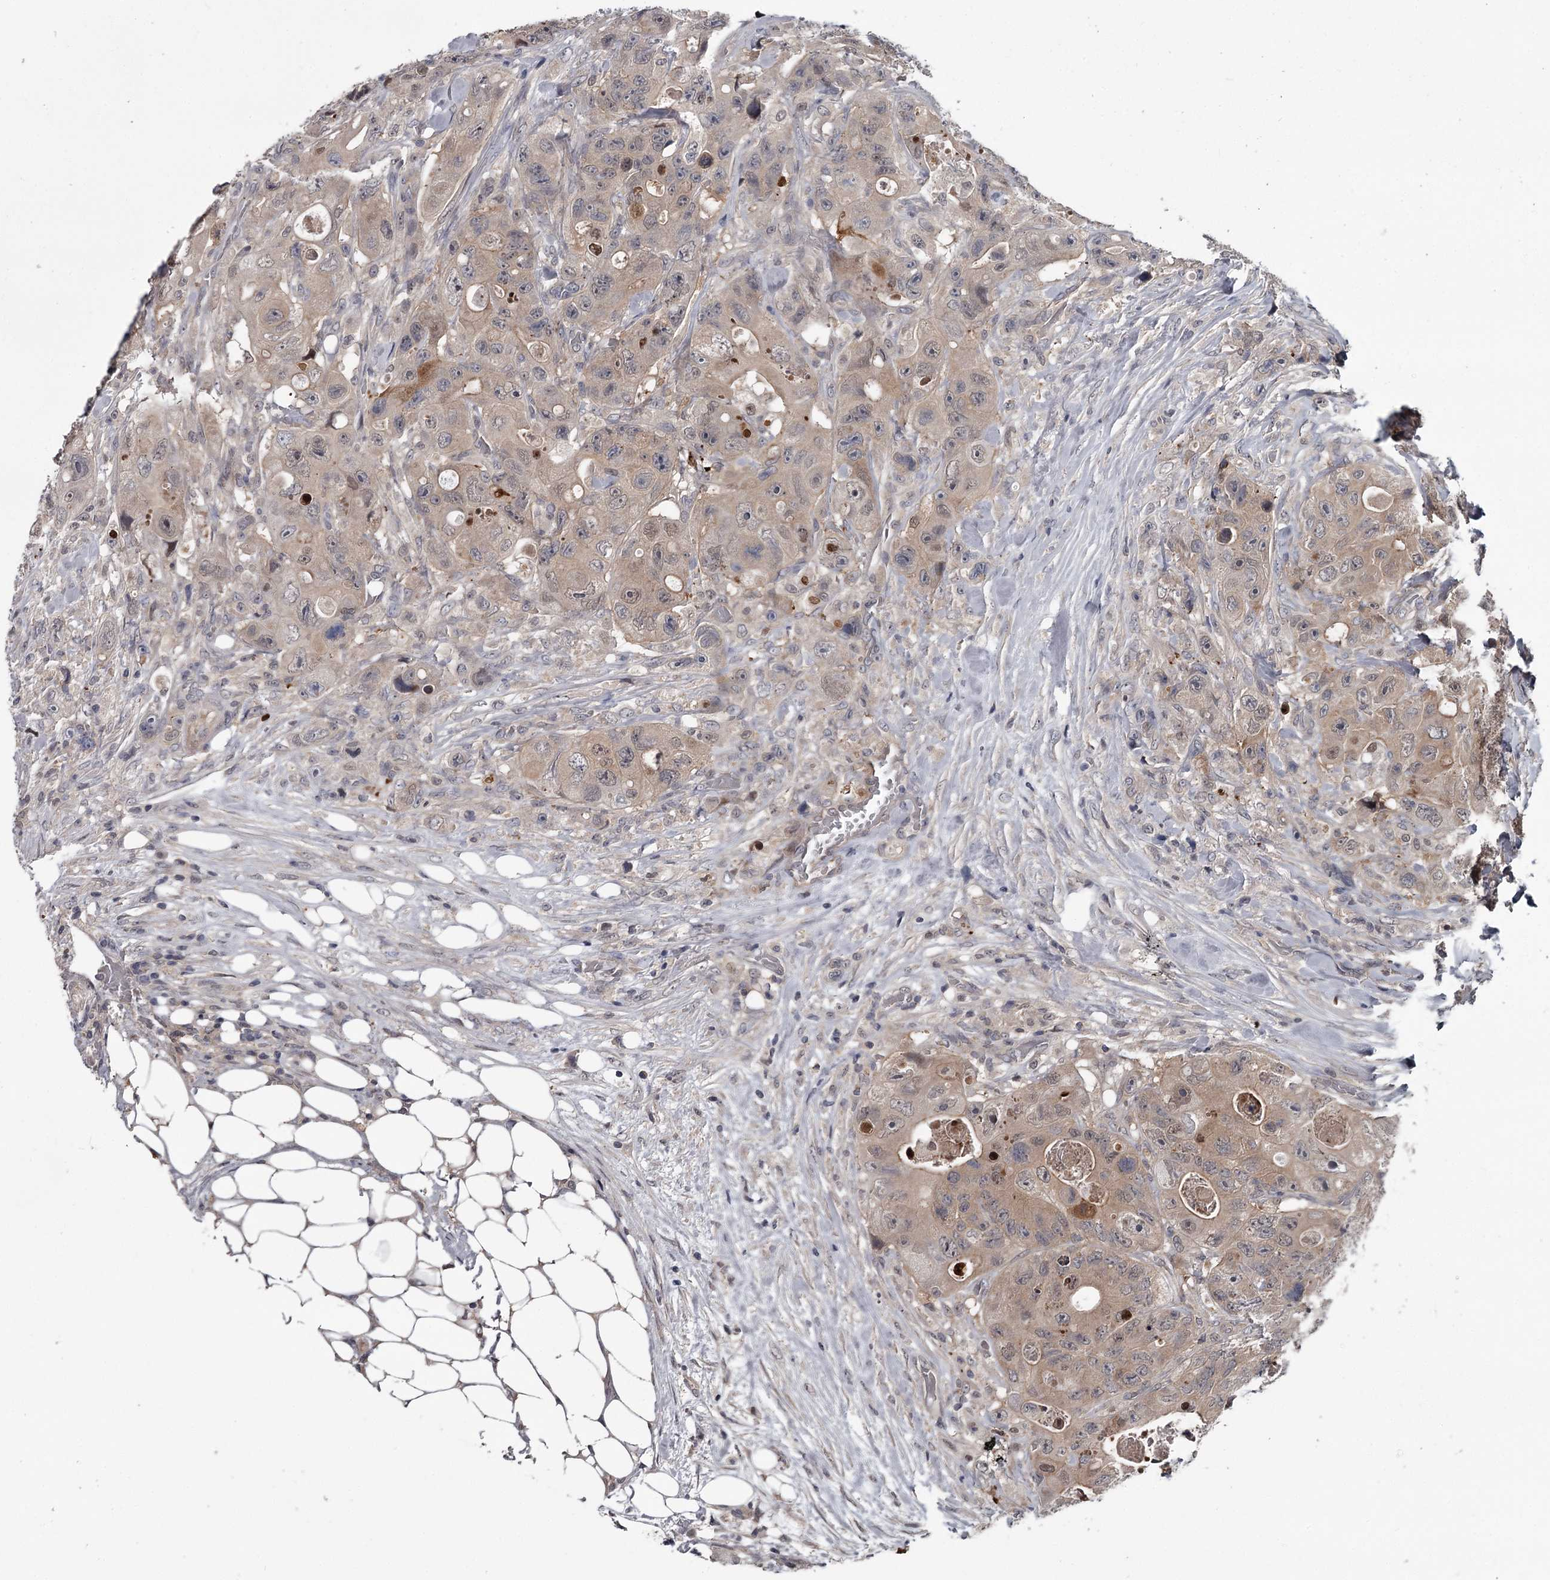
{"staining": {"intensity": "weak", "quantity": ">75%", "location": "cytoplasmic/membranous"}, "tissue": "colorectal cancer", "cell_type": "Tumor cells", "image_type": "cancer", "snomed": [{"axis": "morphology", "description": "Adenocarcinoma, NOS"}, {"axis": "topography", "description": "Colon"}], "caption": "An IHC photomicrograph of tumor tissue is shown. Protein staining in brown labels weak cytoplasmic/membranous positivity in colorectal adenocarcinoma within tumor cells.", "gene": "DAO", "patient": {"sex": "female", "age": 46}}